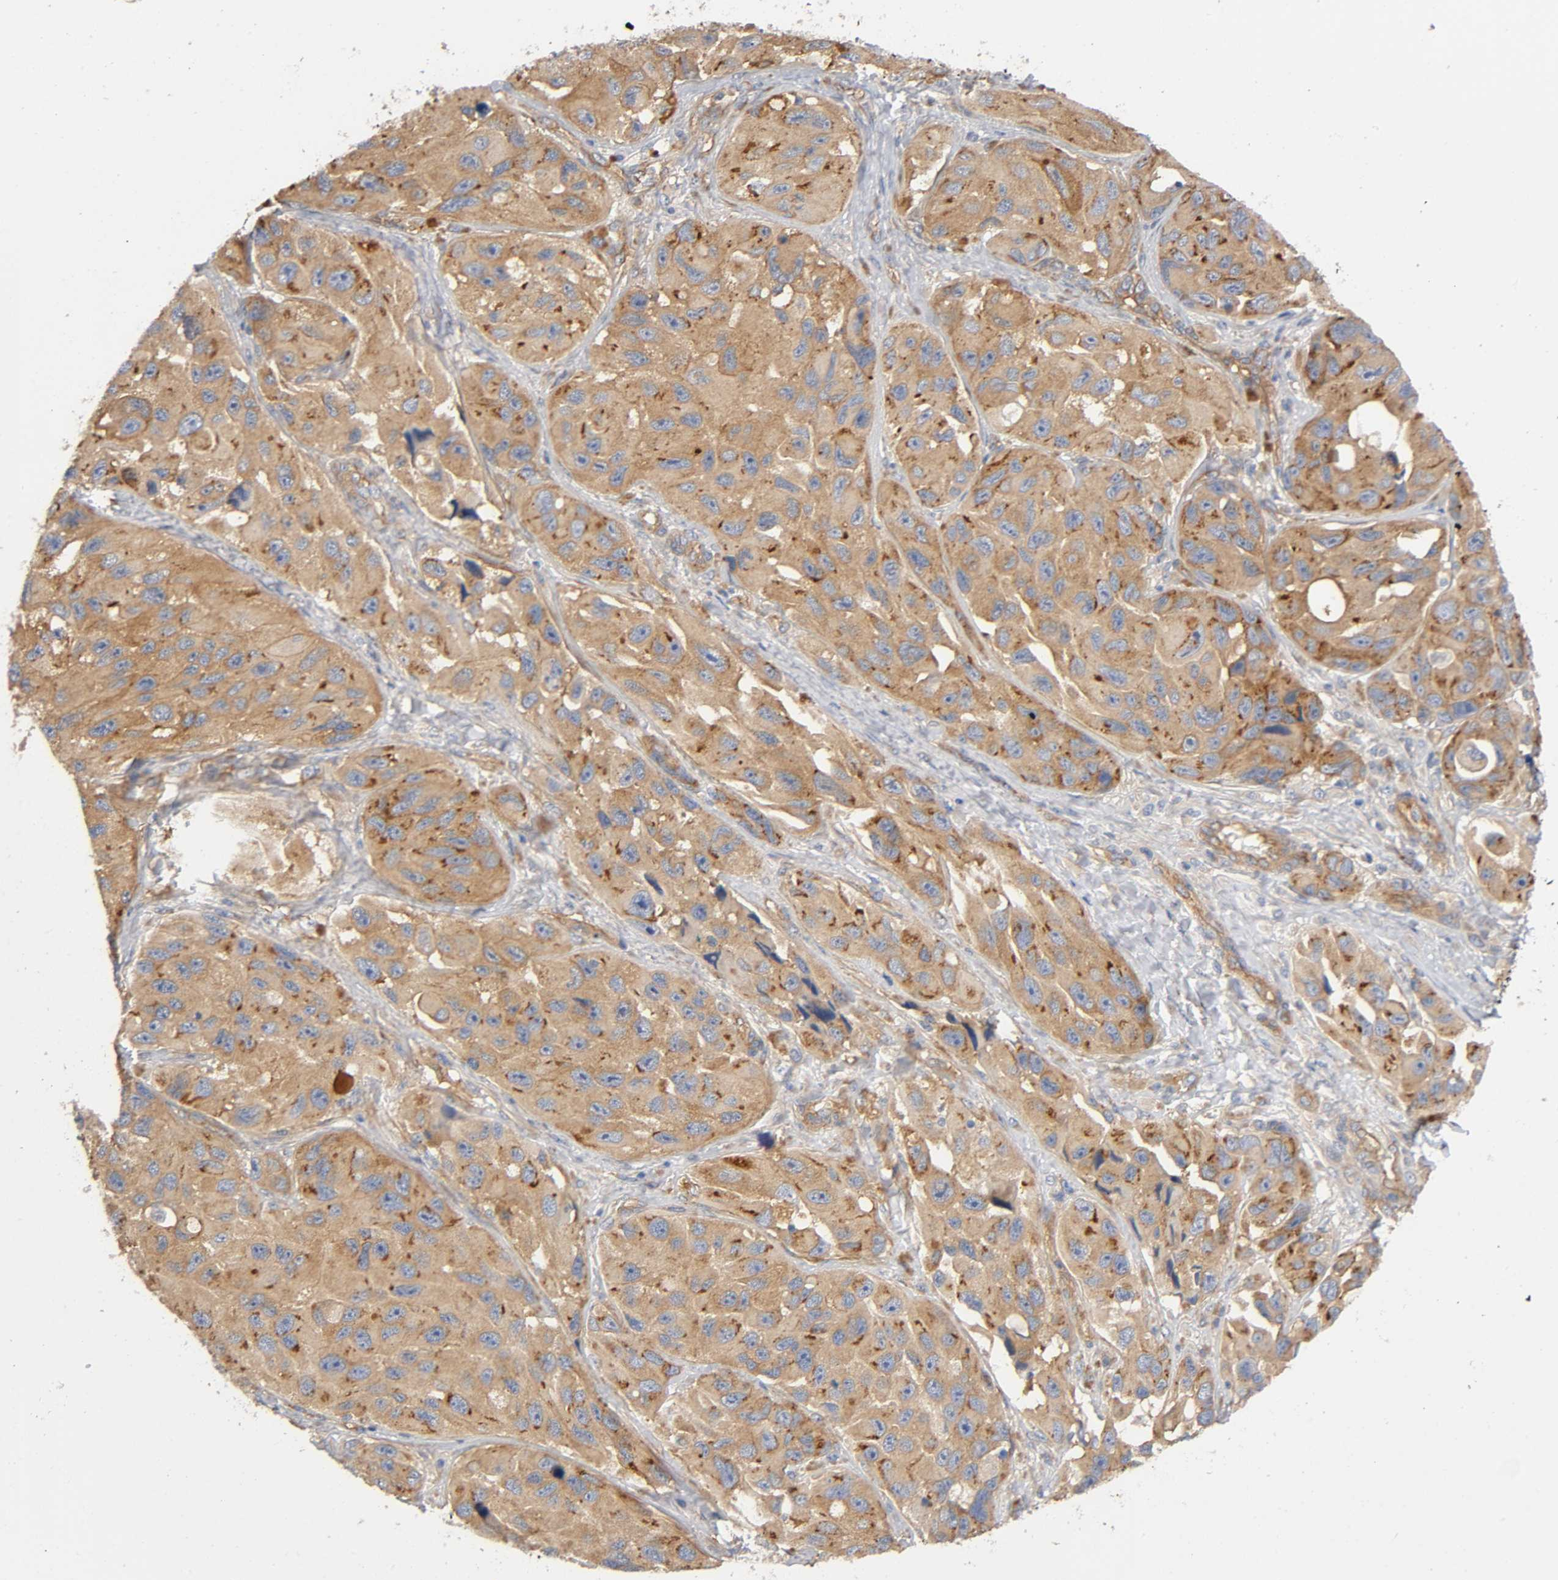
{"staining": {"intensity": "moderate", "quantity": ">75%", "location": "cytoplasmic/membranous"}, "tissue": "melanoma", "cell_type": "Tumor cells", "image_type": "cancer", "snomed": [{"axis": "morphology", "description": "Malignant melanoma, NOS"}, {"axis": "topography", "description": "Skin"}], "caption": "Melanoma tissue demonstrates moderate cytoplasmic/membranous expression in approximately >75% of tumor cells, visualized by immunohistochemistry. The staining was performed using DAB to visualize the protein expression in brown, while the nuclei were stained in blue with hematoxylin (Magnification: 20x).", "gene": "MARS1", "patient": {"sex": "female", "age": 73}}